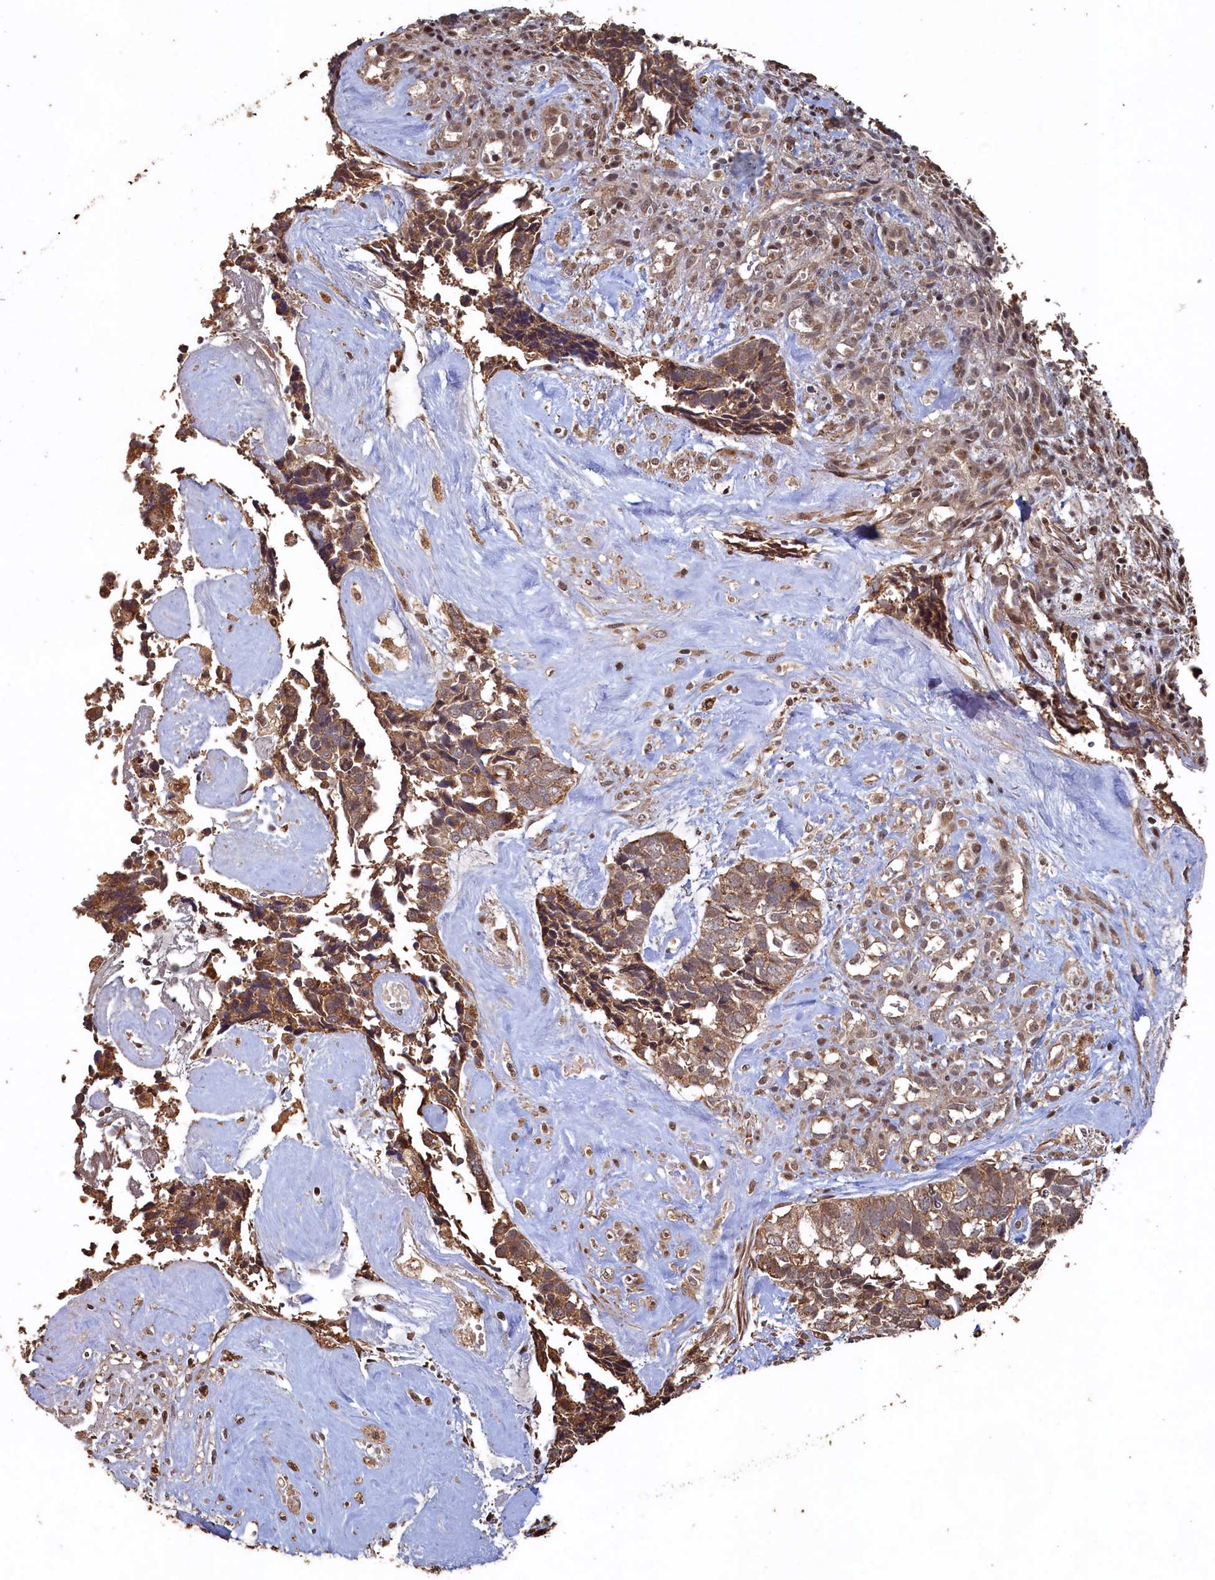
{"staining": {"intensity": "weak", "quantity": ">75%", "location": "cytoplasmic/membranous"}, "tissue": "cervical cancer", "cell_type": "Tumor cells", "image_type": "cancer", "snomed": [{"axis": "morphology", "description": "Squamous cell carcinoma, NOS"}, {"axis": "topography", "description": "Cervix"}], "caption": "Tumor cells reveal low levels of weak cytoplasmic/membranous staining in approximately >75% of cells in squamous cell carcinoma (cervical).", "gene": "PIGN", "patient": {"sex": "female", "age": 63}}